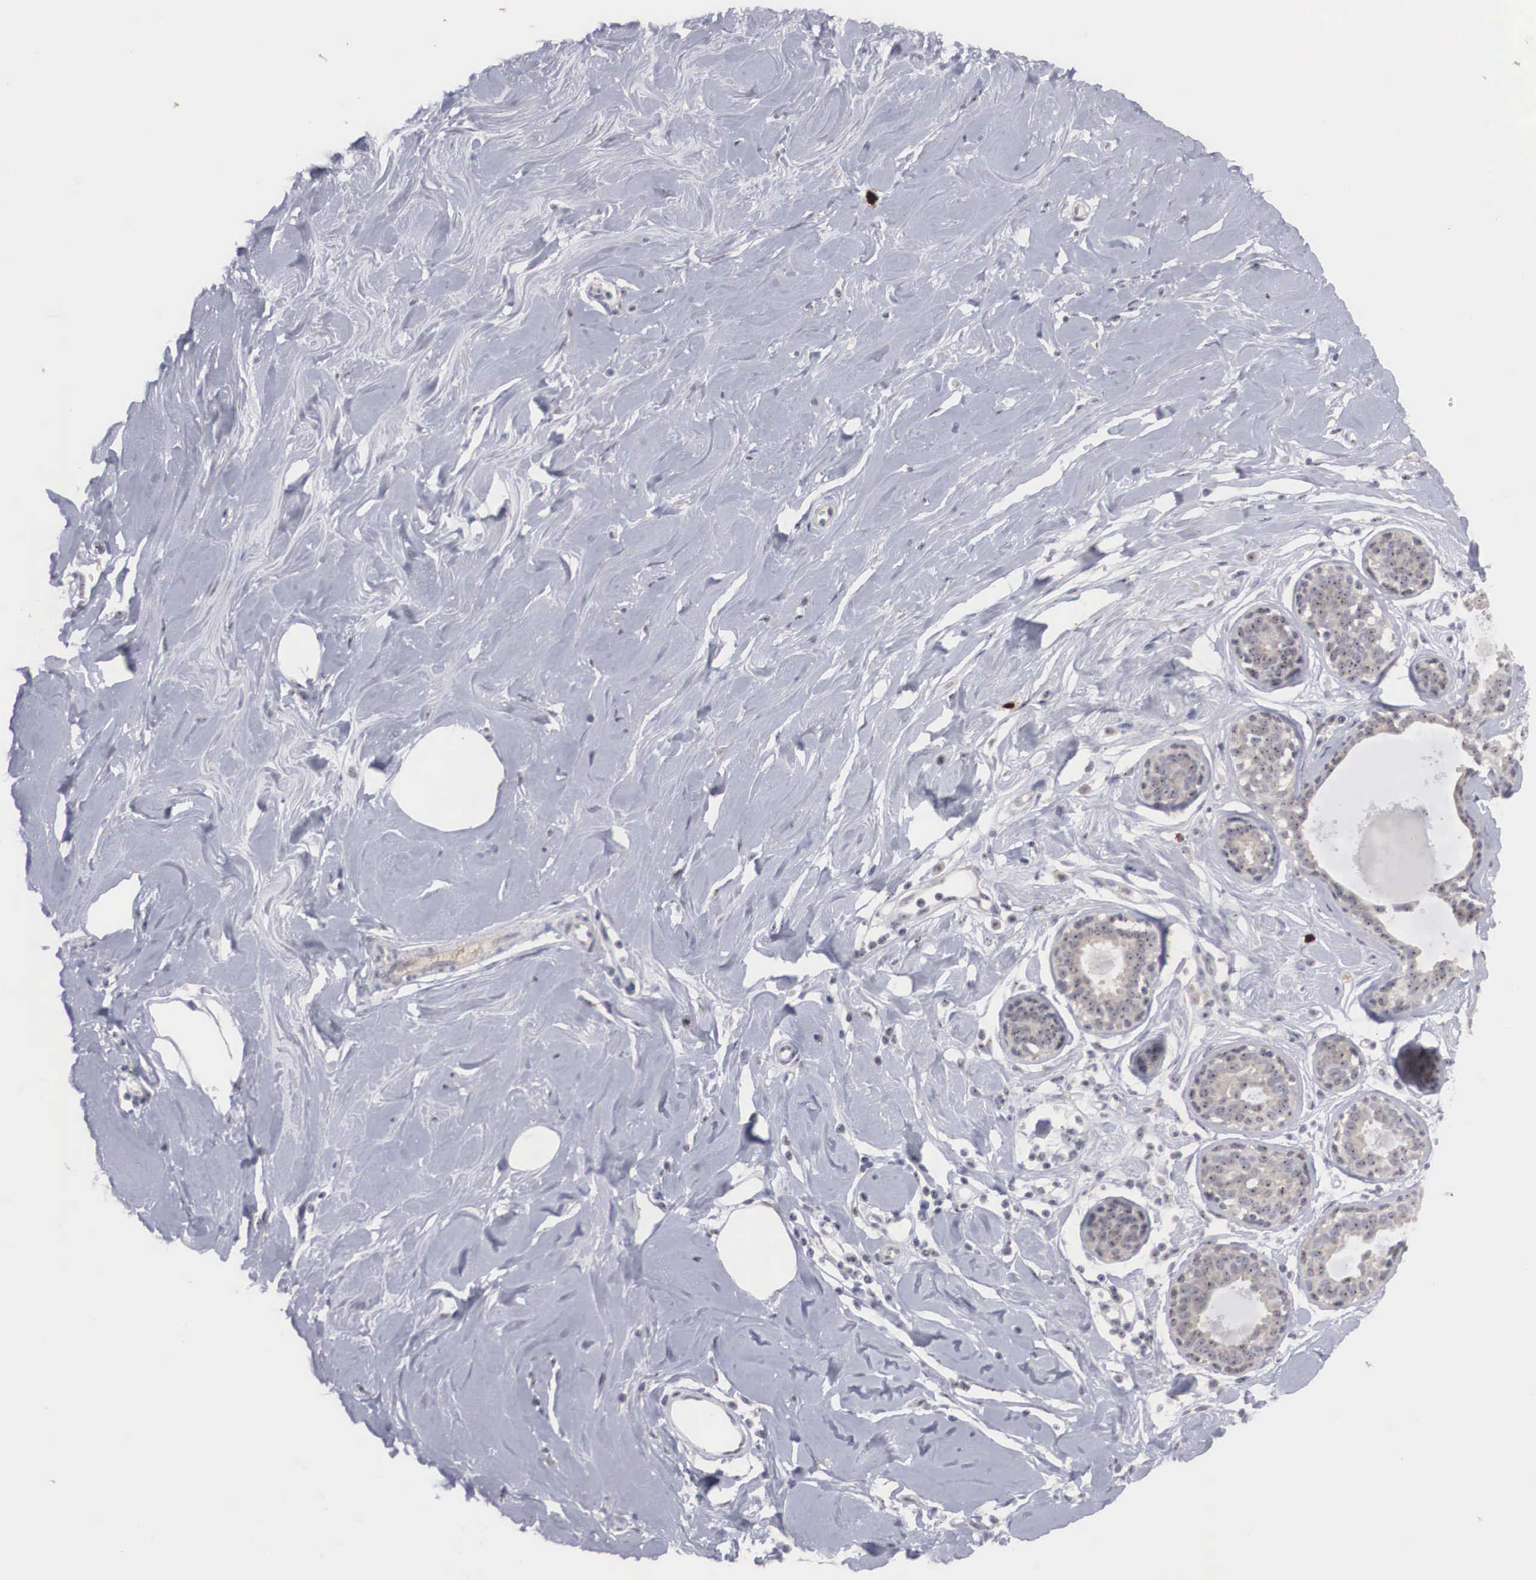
{"staining": {"intensity": "negative", "quantity": "none", "location": "none"}, "tissue": "breast", "cell_type": "Adipocytes", "image_type": "normal", "snomed": [{"axis": "morphology", "description": "Normal tissue, NOS"}, {"axis": "topography", "description": "Breast"}], "caption": "An immunohistochemistry photomicrograph of benign breast is shown. There is no staining in adipocytes of breast.", "gene": "AMN", "patient": {"sex": "female", "age": 44}}